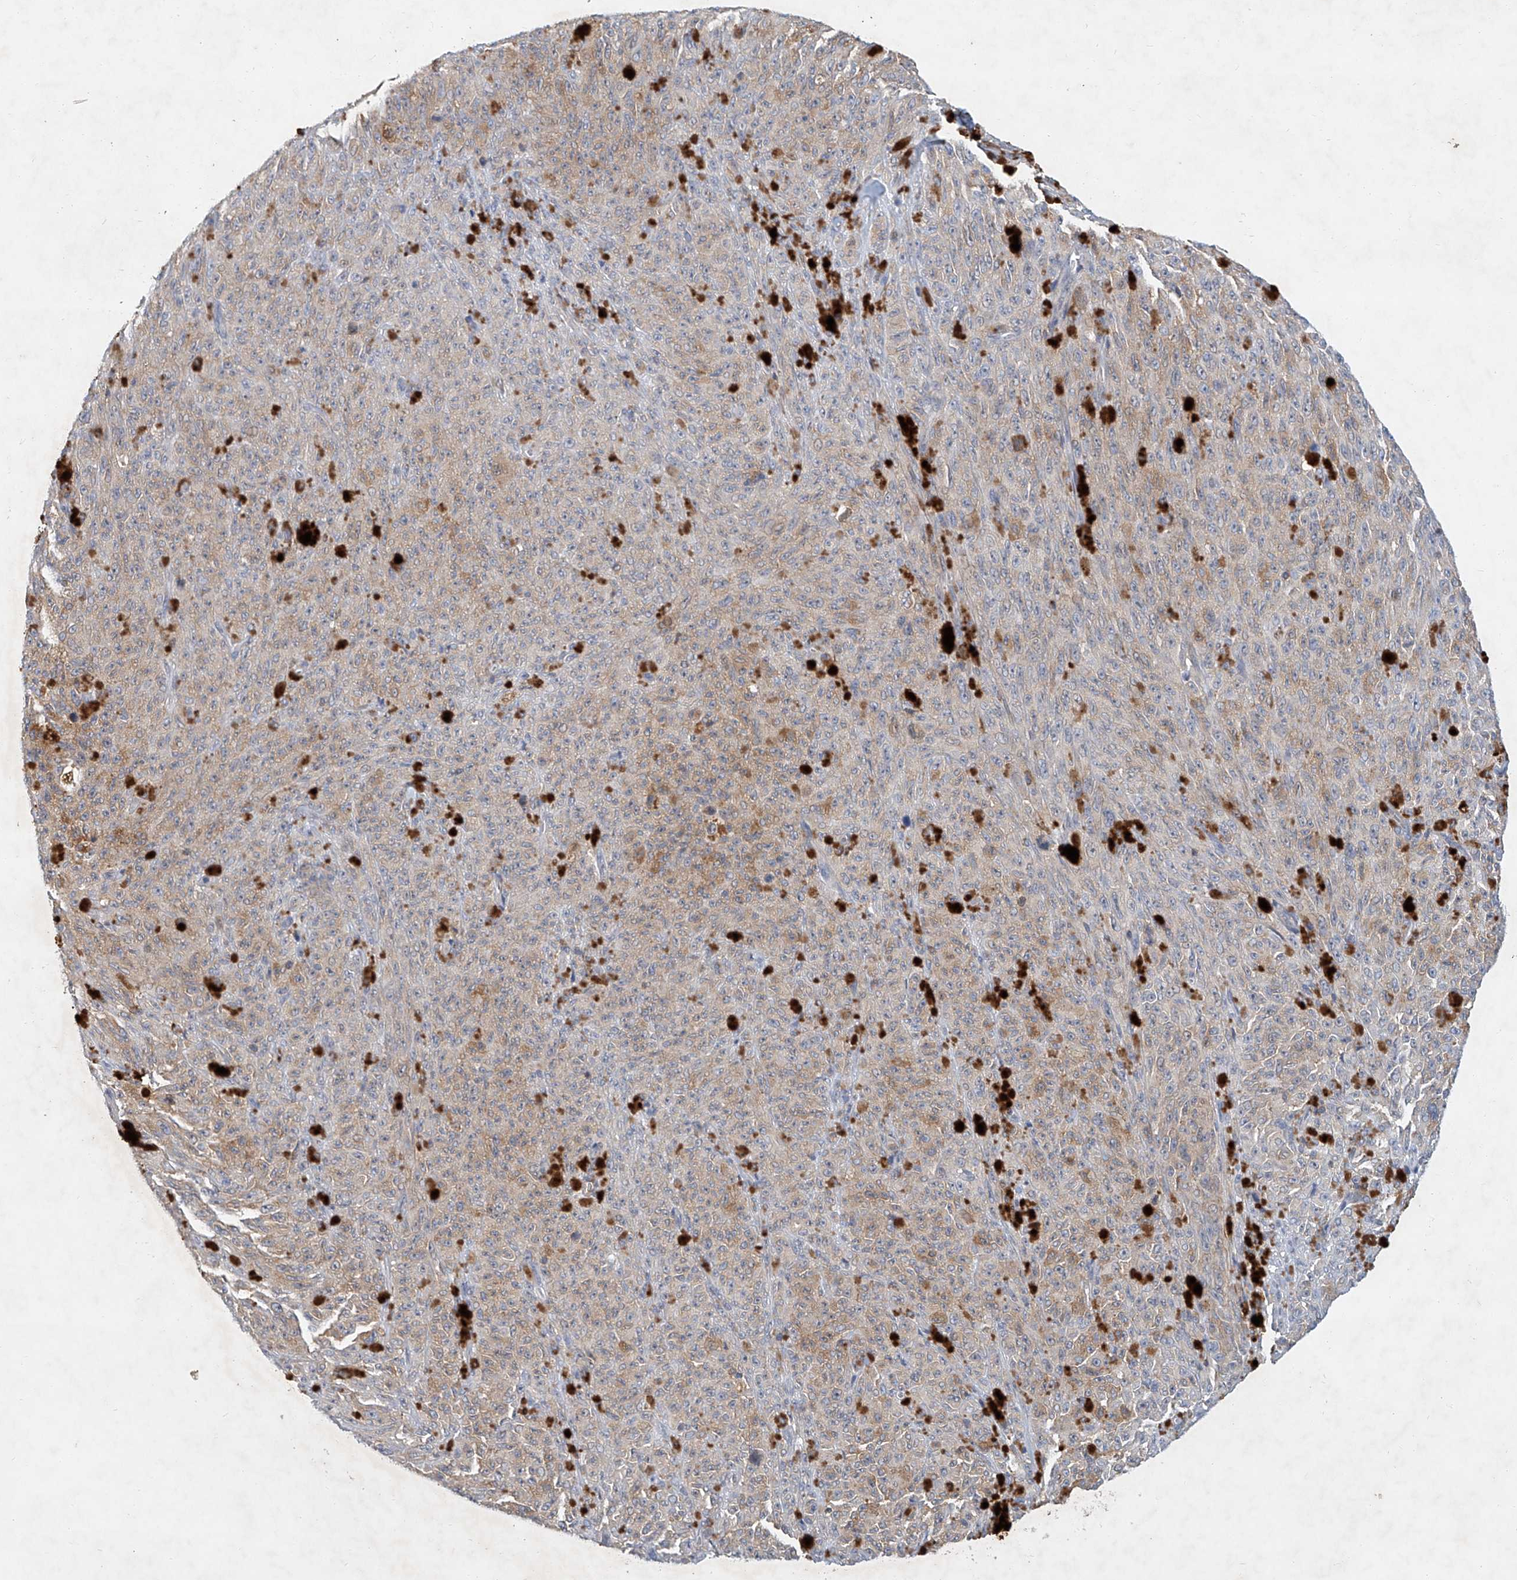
{"staining": {"intensity": "moderate", "quantity": "25%-75%", "location": "cytoplasmic/membranous"}, "tissue": "melanoma", "cell_type": "Tumor cells", "image_type": "cancer", "snomed": [{"axis": "morphology", "description": "Malignant melanoma, NOS"}, {"axis": "topography", "description": "Skin"}], "caption": "Human melanoma stained for a protein (brown) displays moderate cytoplasmic/membranous positive staining in about 25%-75% of tumor cells.", "gene": "CARMIL1", "patient": {"sex": "female", "age": 82}}